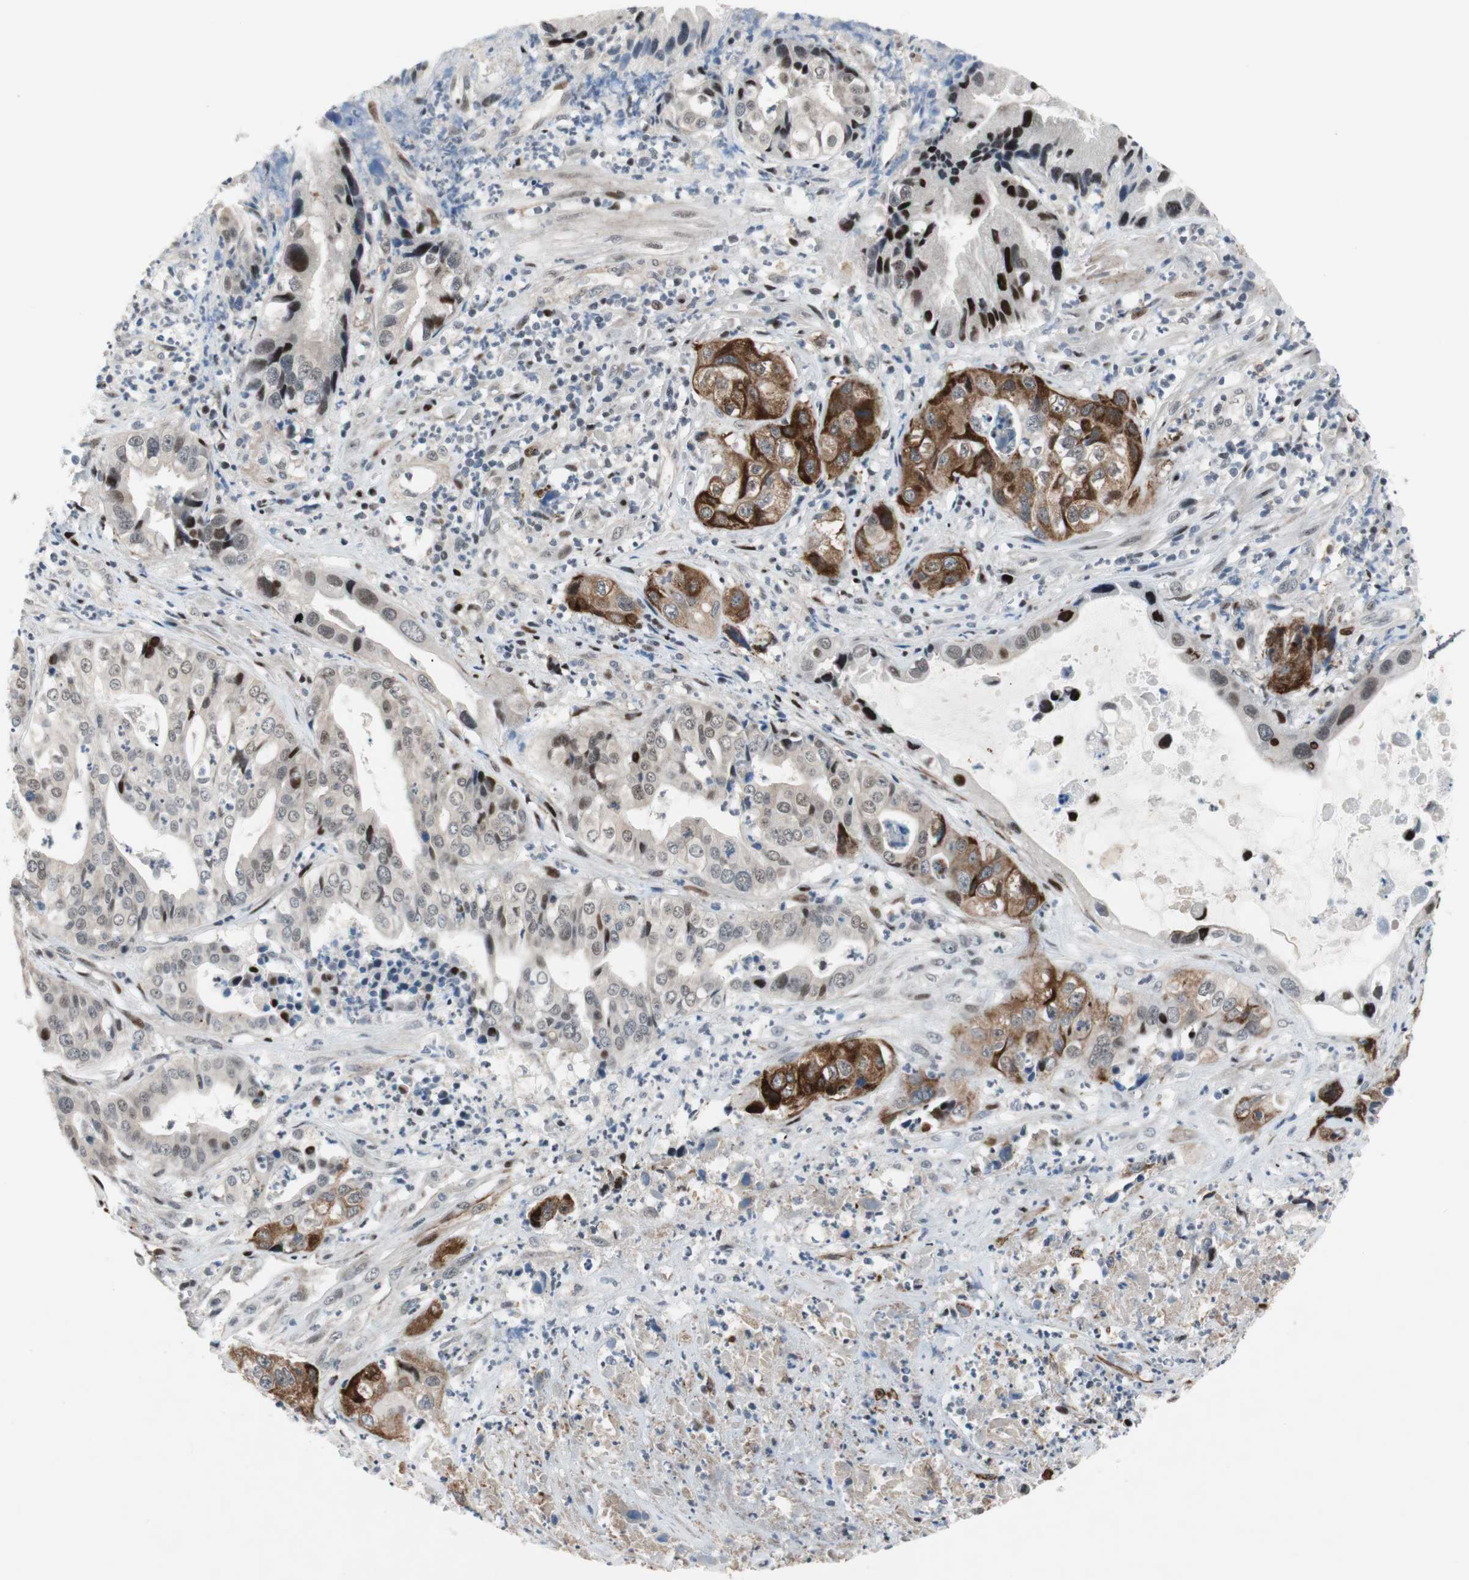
{"staining": {"intensity": "strong", "quantity": ">75%", "location": "cytoplasmic/membranous"}, "tissue": "liver cancer", "cell_type": "Tumor cells", "image_type": "cancer", "snomed": [{"axis": "morphology", "description": "Cholangiocarcinoma"}, {"axis": "topography", "description": "Liver"}], "caption": "Brown immunohistochemical staining in human liver cancer displays strong cytoplasmic/membranous positivity in about >75% of tumor cells. (DAB (3,3'-diaminobenzidine) = brown stain, brightfield microscopy at high magnification).", "gene": "FBXO44", "patient": {"sex": "female", "age": 61}}